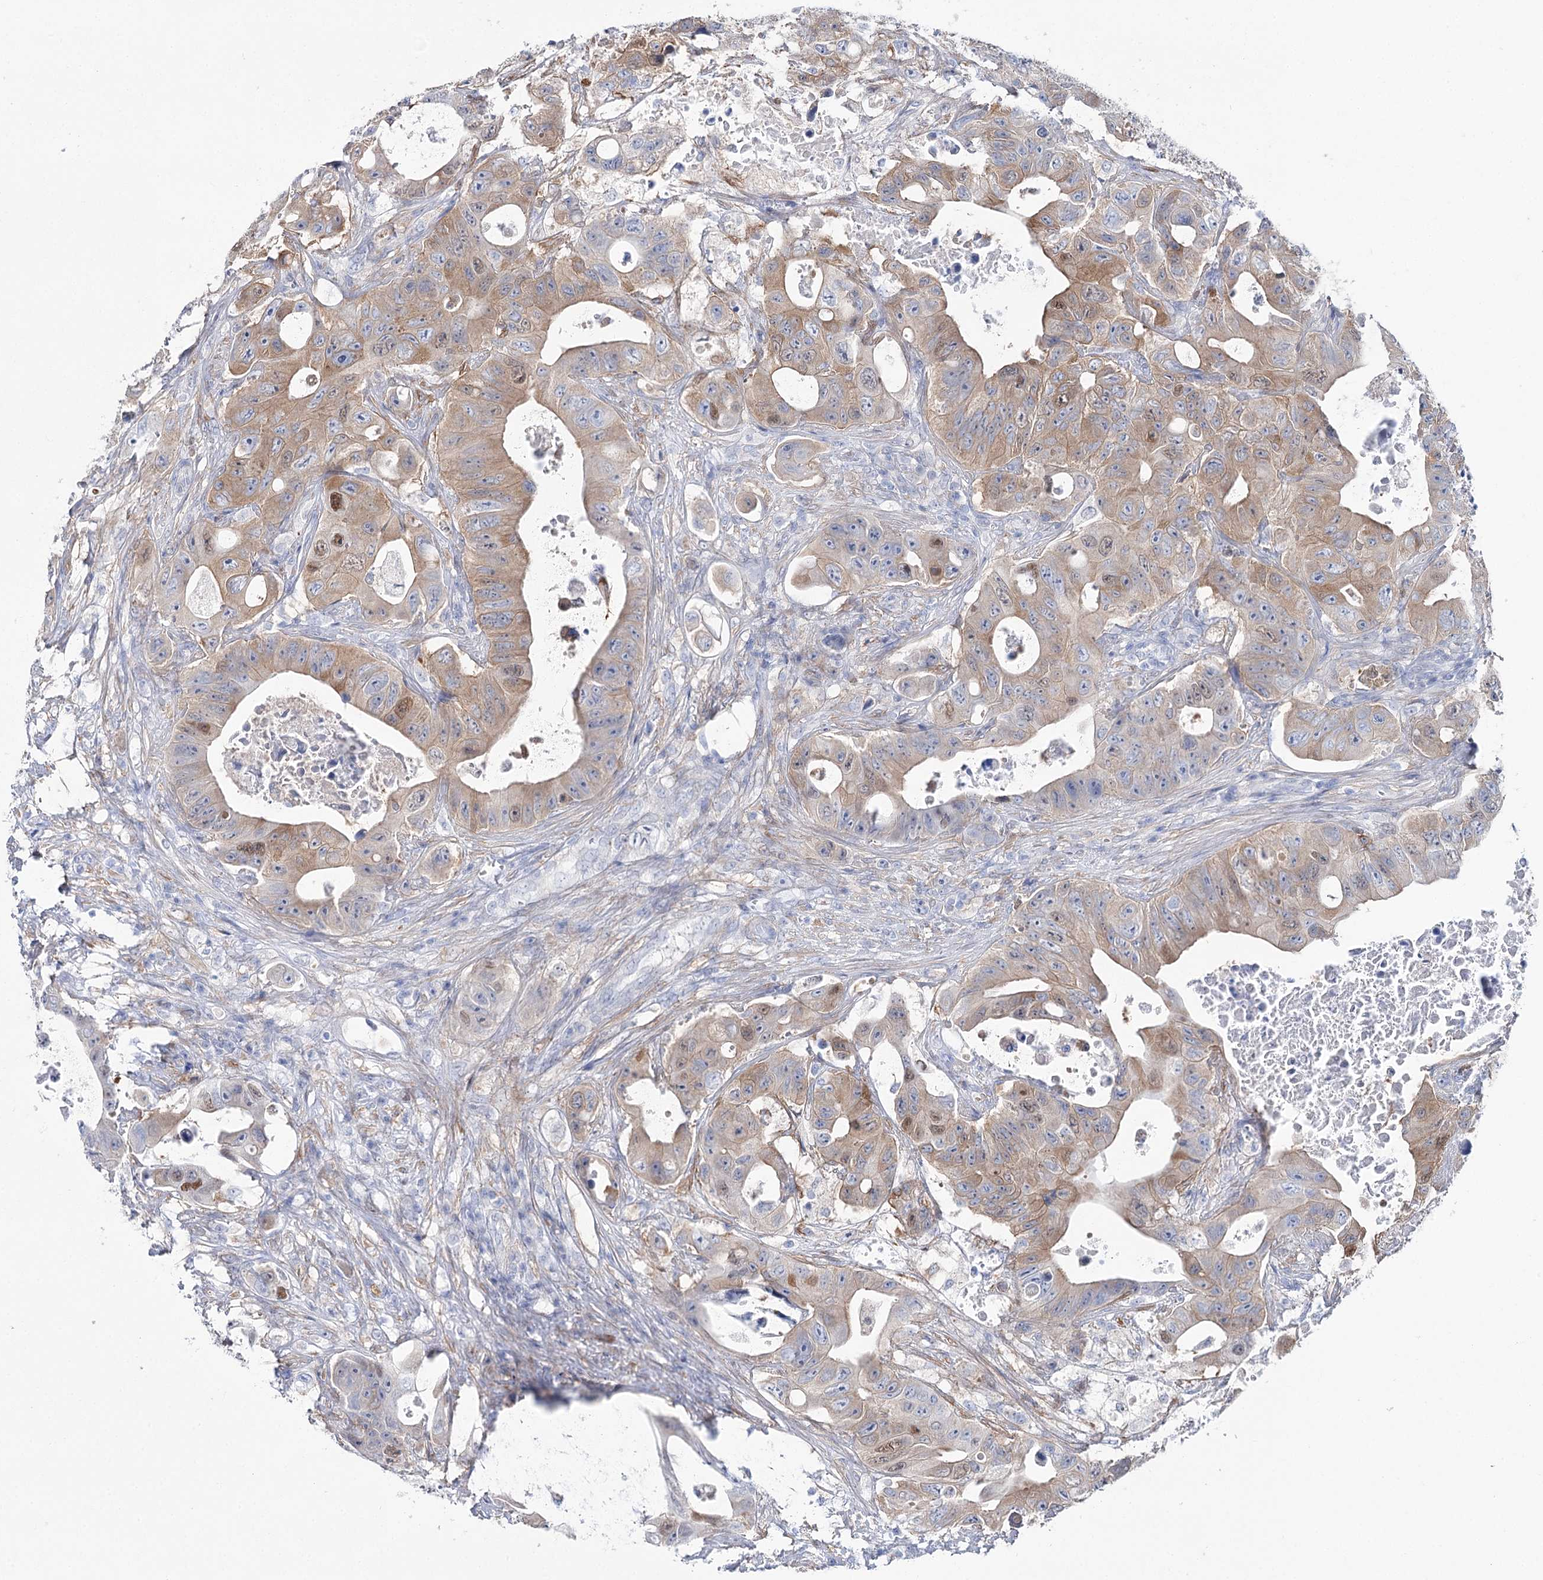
{"staining": {"intensity": "moderate", "quantity": "25%-75%", "location": "cytoplasmic/membranous,nuclear"}, "tissue": "colorectal cancer", "cell_type": "Tumor cells", "image_type": "cancer", "snomed": [{"axis": "morphology", "description": "Adenocarcinoma, NOS"}, {"axis": "topography", "description": "Colon"}], "caption": "Colorectal adenocarcinoma stained with immunohistochemistry reveals moderate cytoplasmic/membranous and nuclear positivity in approximately 25%-75% of tumor cells.", "gene": "UGDH", "patient": {"sex": "female", "age": 46}}